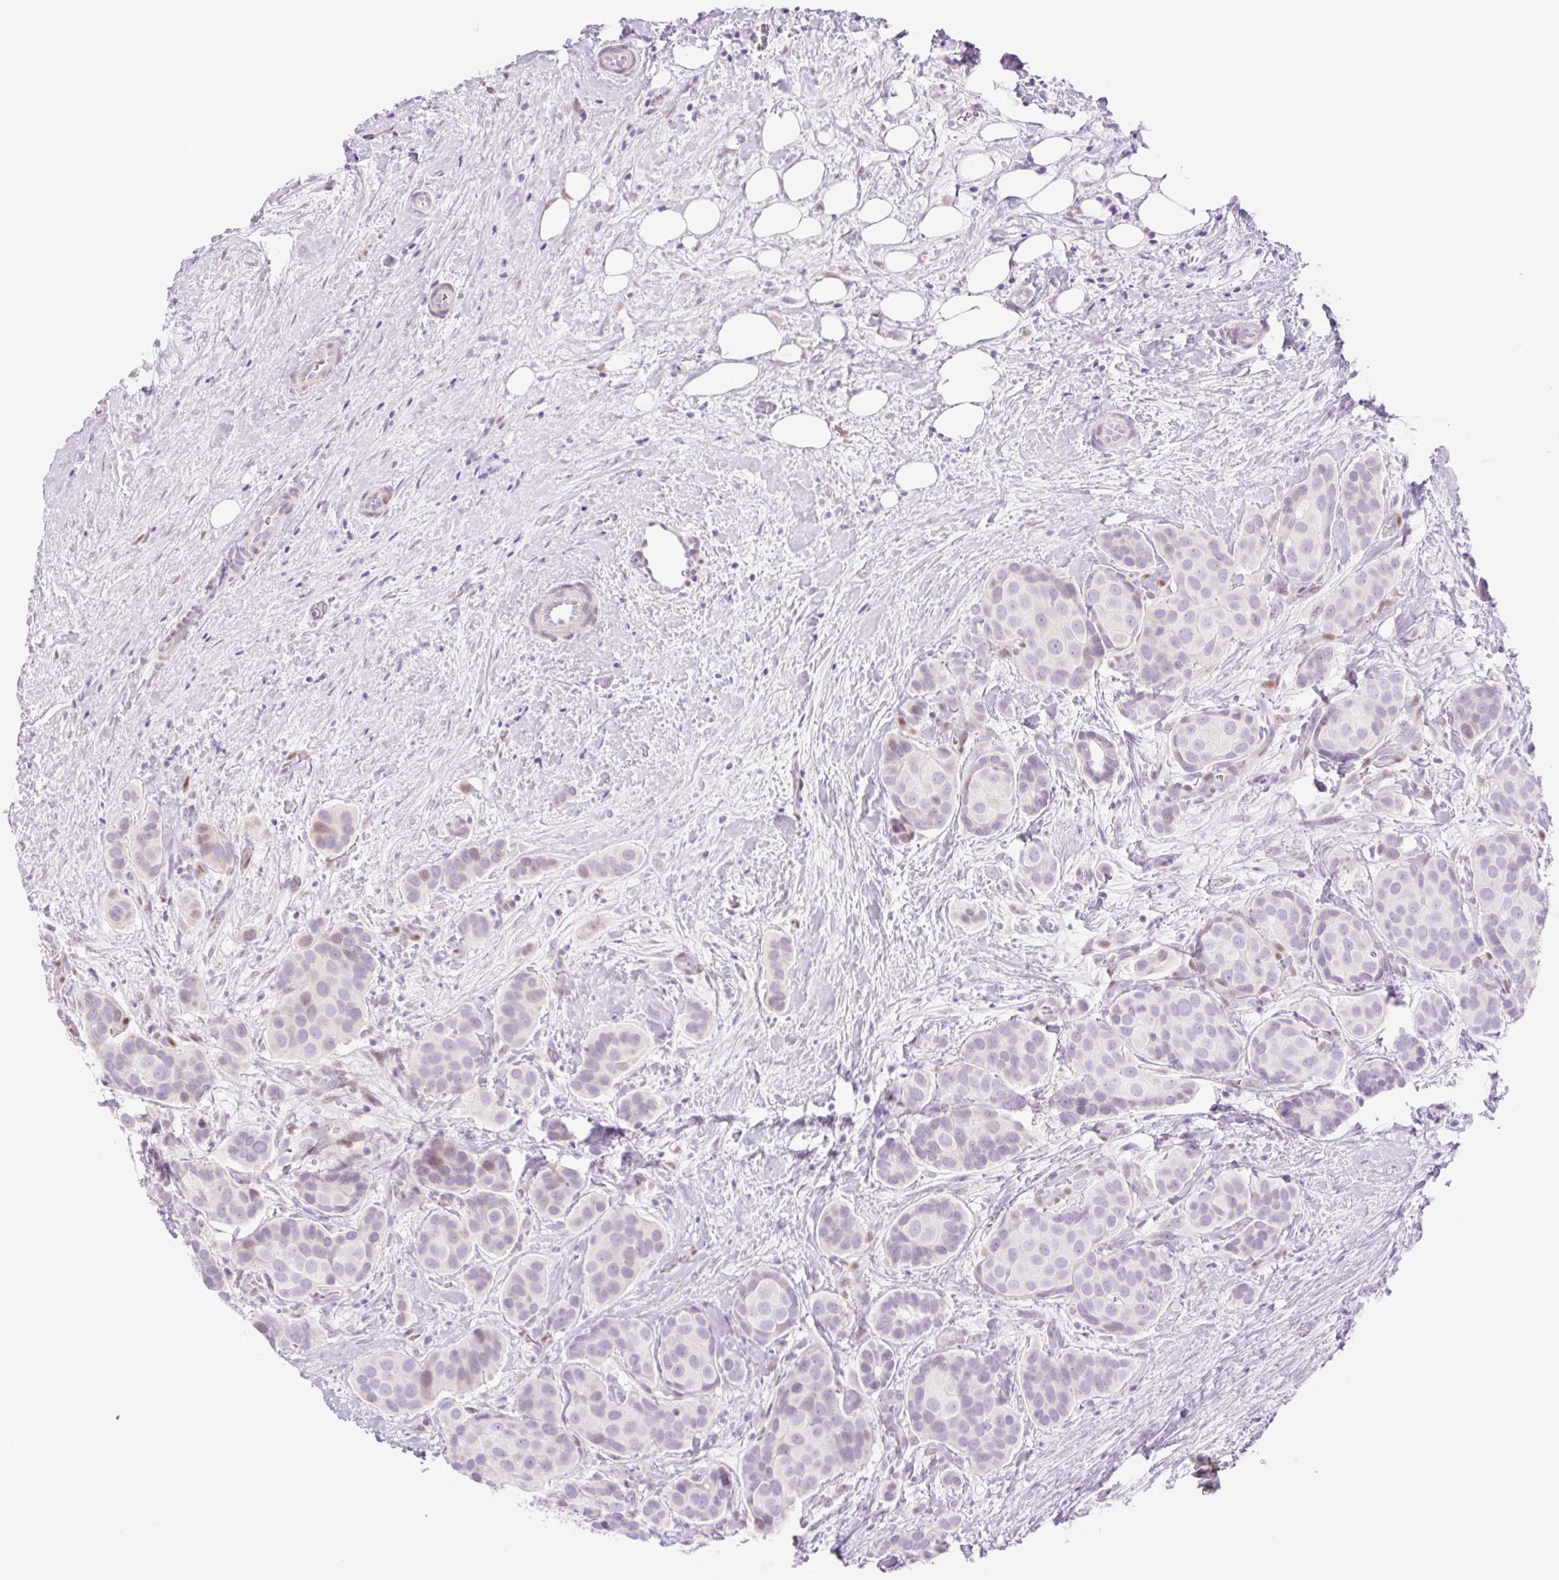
{"staining": {"intensity": "weak", "quantity": "<25%", "location": "nuclear"}, "tissue": "breast cancer", "cell_type": "Tumor cells", "image_type": "cancer", "snomed": [{"axis": "morphology", "description": "Duct carcinoma"}, {"axis": "topography", "description": "Breast"}], "caption": "There is no significant positivity in tumor cells of breast cancer (intraductal carcinoma).", "gene": "TBX15", "patient": {"sex": "female", "age": 70}}